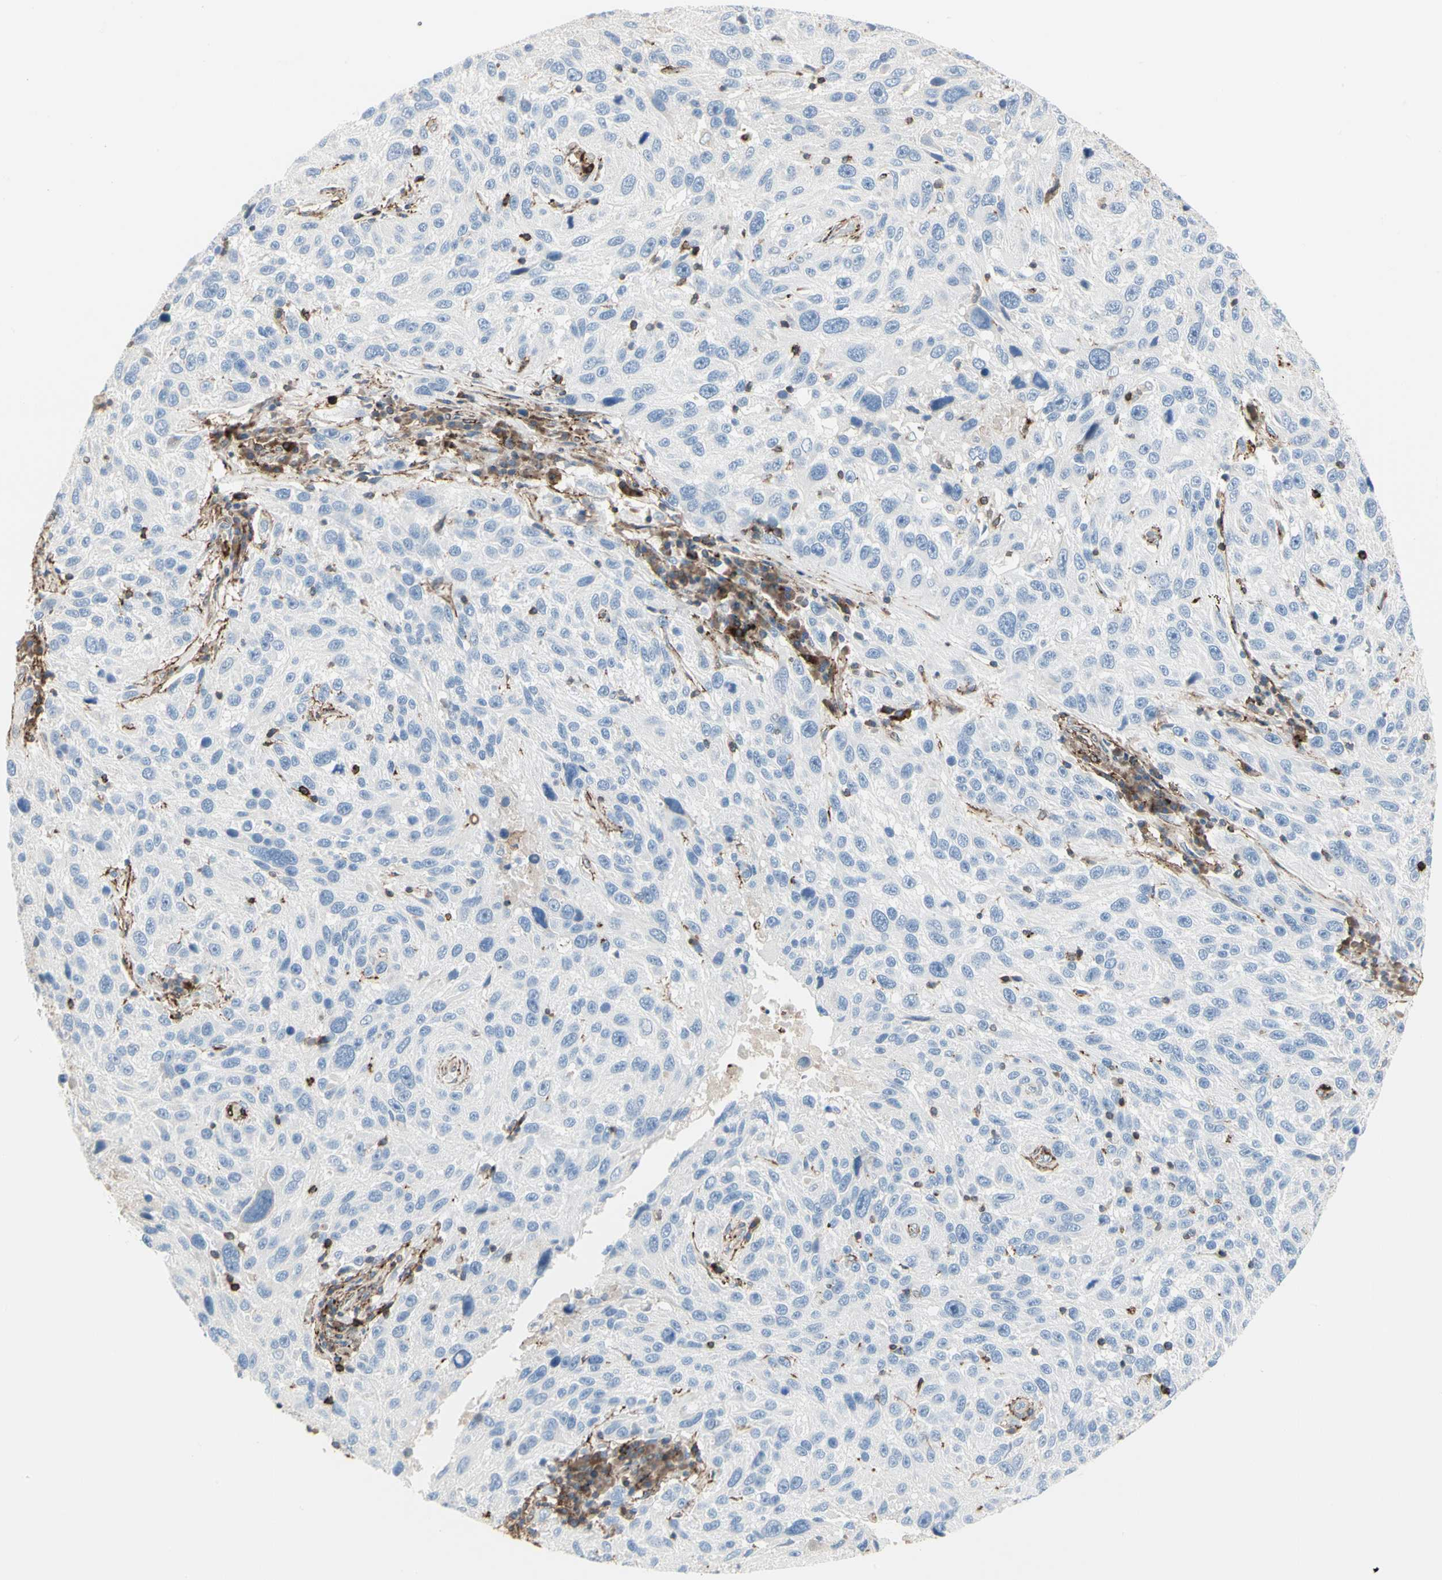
{"staining": {"intensity": "negative", "quantity": "none", "location": "none"}, "tissue": "melanoma", "cell_type": "Tumor cells", "image_type": "cancer", "snomed": [{"axis": "morphology", "description": "Malignant melanoma, NOS"}, {"axis": "topography", "description": "Skin"}], "caption": "The immunohistochemistry (IHC) histopathology image has no significant staining in tumor cells of melanoma tissue.", "gene": "CLEC2B", "patient": {"sex": "male", "age": 53}}